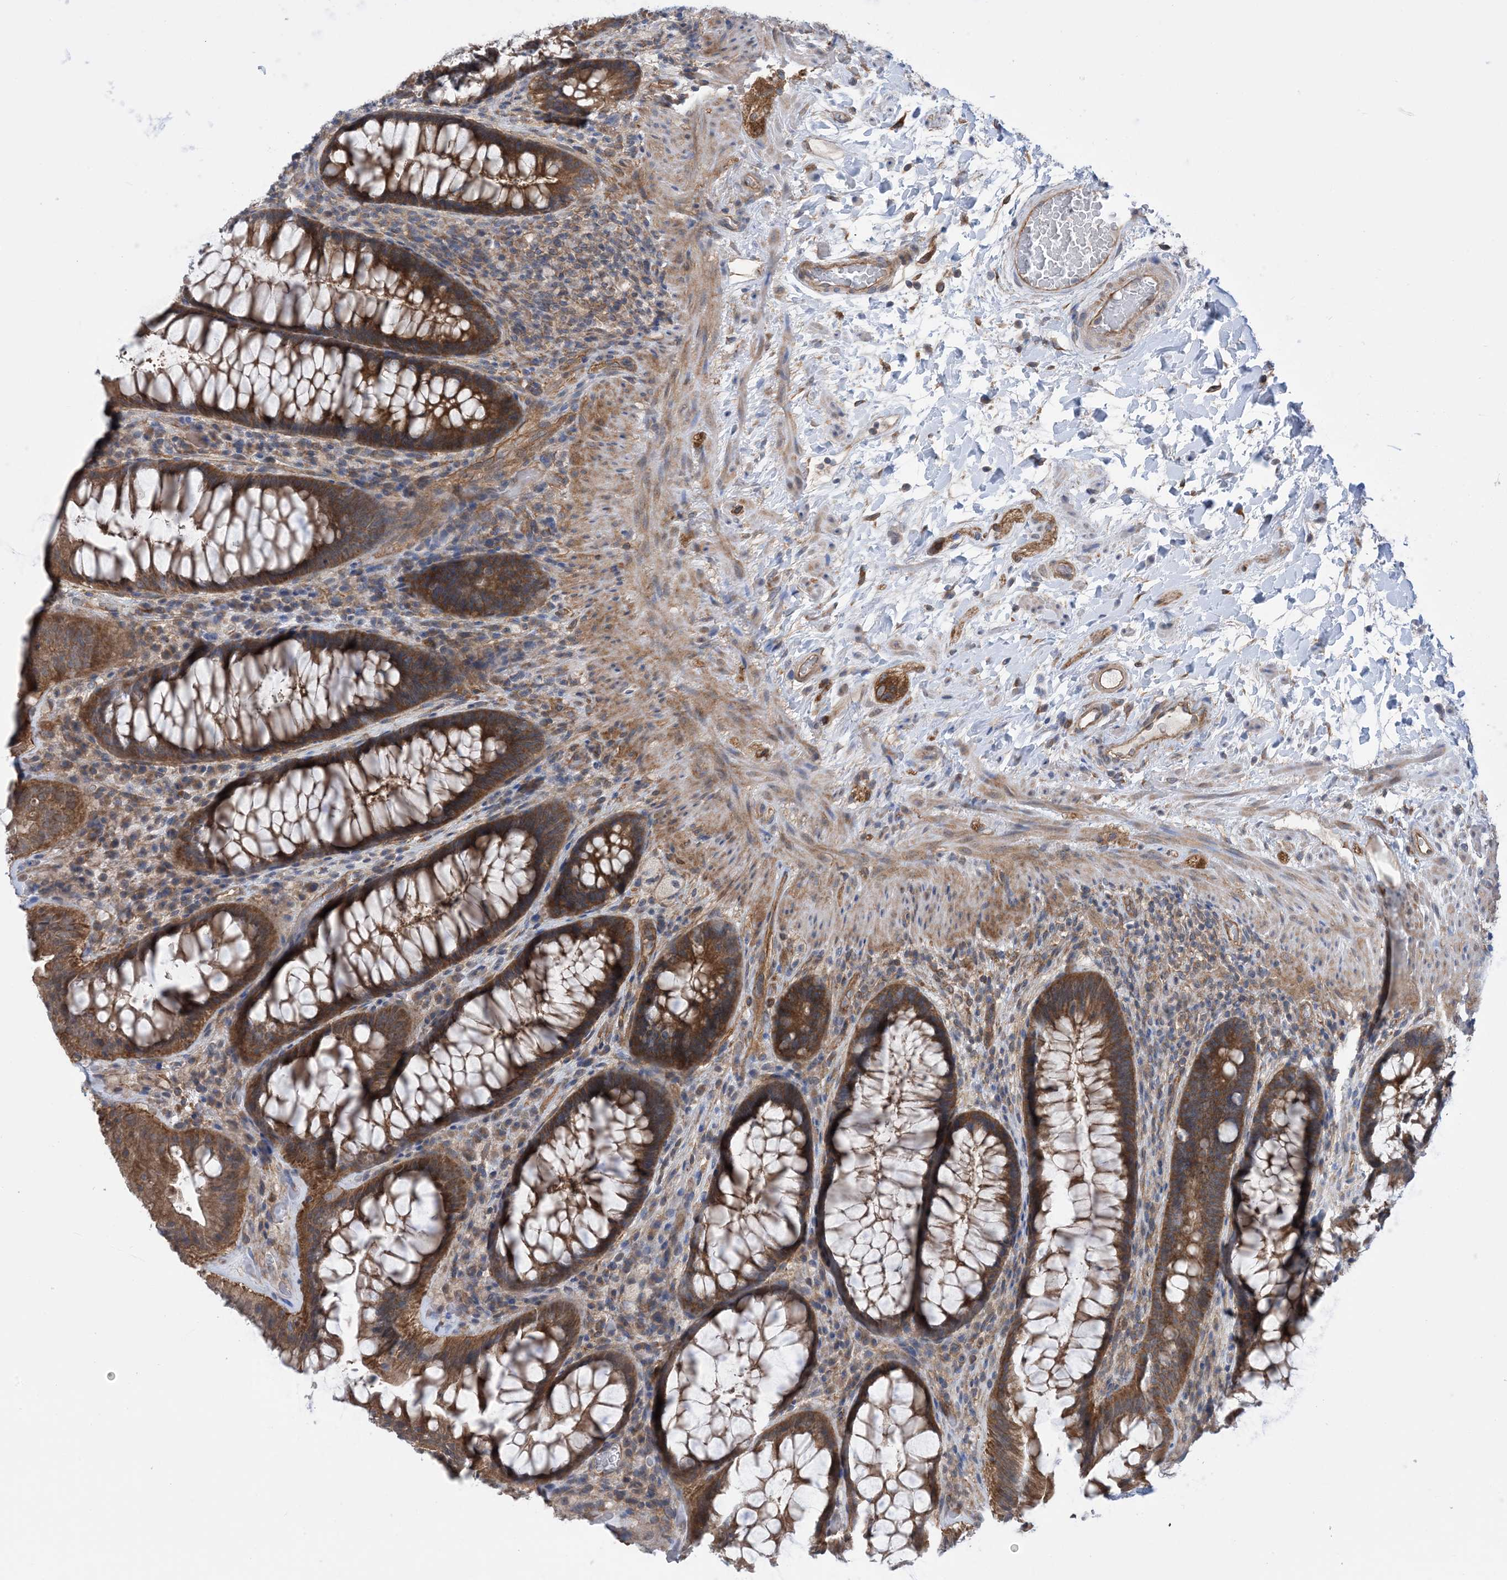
{"staining": {"intensity": "strong", "quantity": ">75%", "location": "cytoplasmic/membranous"}, "tissue": "rectum", "cell_type": "Glandular cells", "image_type": "normal", "snomed": [{"axis": "morphology", "description": "Normal tissue, NOS"}, {"axis": "topography", "description": "Rectum"}], "caption": "Brown immunohistochemical staining in benign rectum displays strong cytoplasmic/membranous positivity in approximately >75% of glandular cells.", "gene": "EHBP1", "patient": {"sex": "female", "age": 46}}